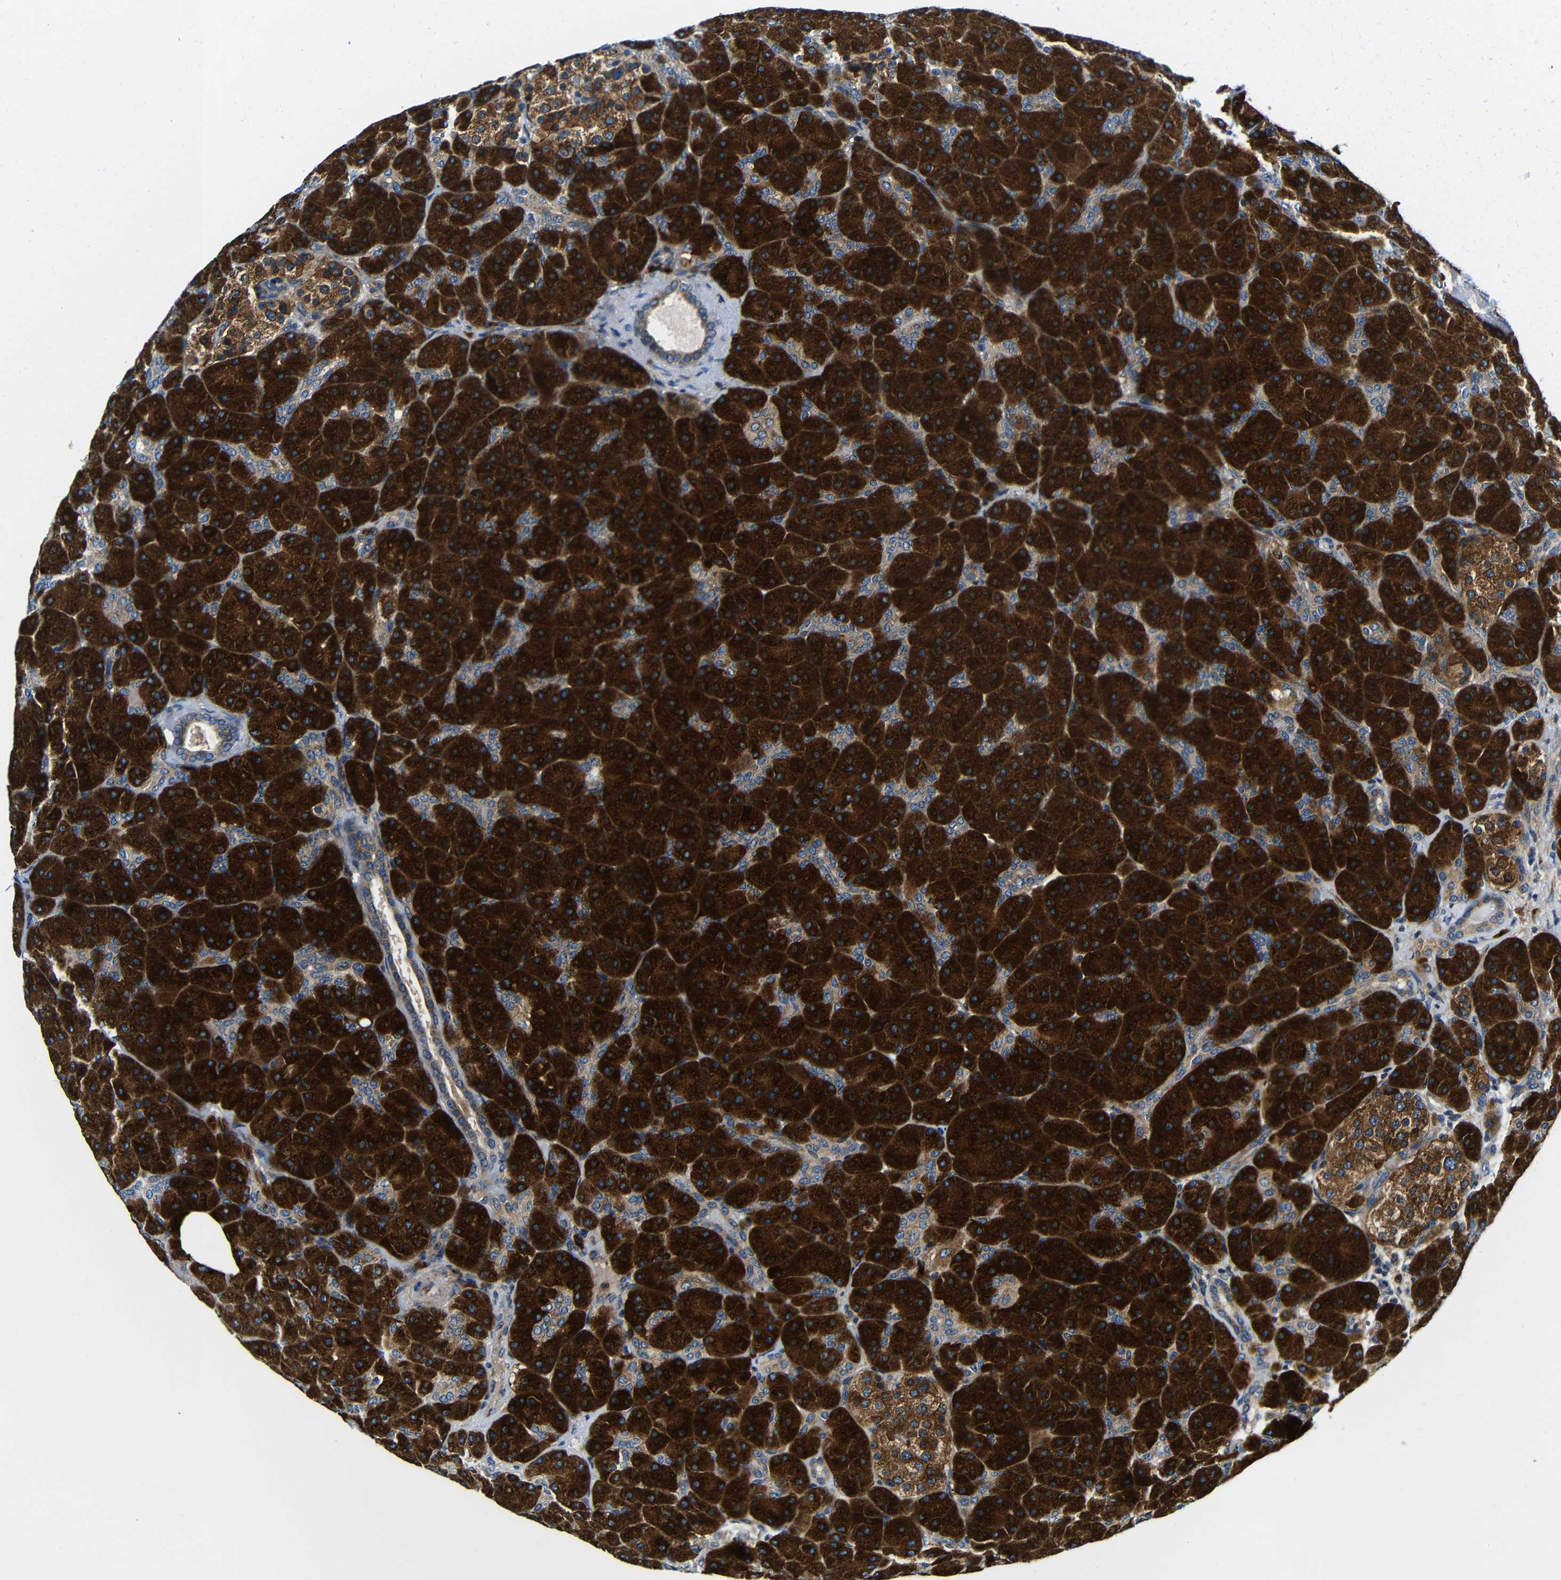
{"staining": {"intensity": "strong", "quantity": ">75%", "location": "cytoplasmic/membranous"}, "tissue": "pancreas", "cell_type": "Exocrine glandular cells", "image_type": "normal", "snomed": [{"axis": "morphology", "description": "Normal tissue, NOS"}, {"axis": "topography", "description": "Pancreas"}], "caption": "Immunohistochemical staining of normal pancreas shows >75% levels of strong cytoplasmic/membranous protein staining in about >75% of exocrine glandular cells. (DAB = brown stain, brightfield microscopy at high magnification).", "gene": "USO1", "patient": {"sex": "male", "age": 66}}